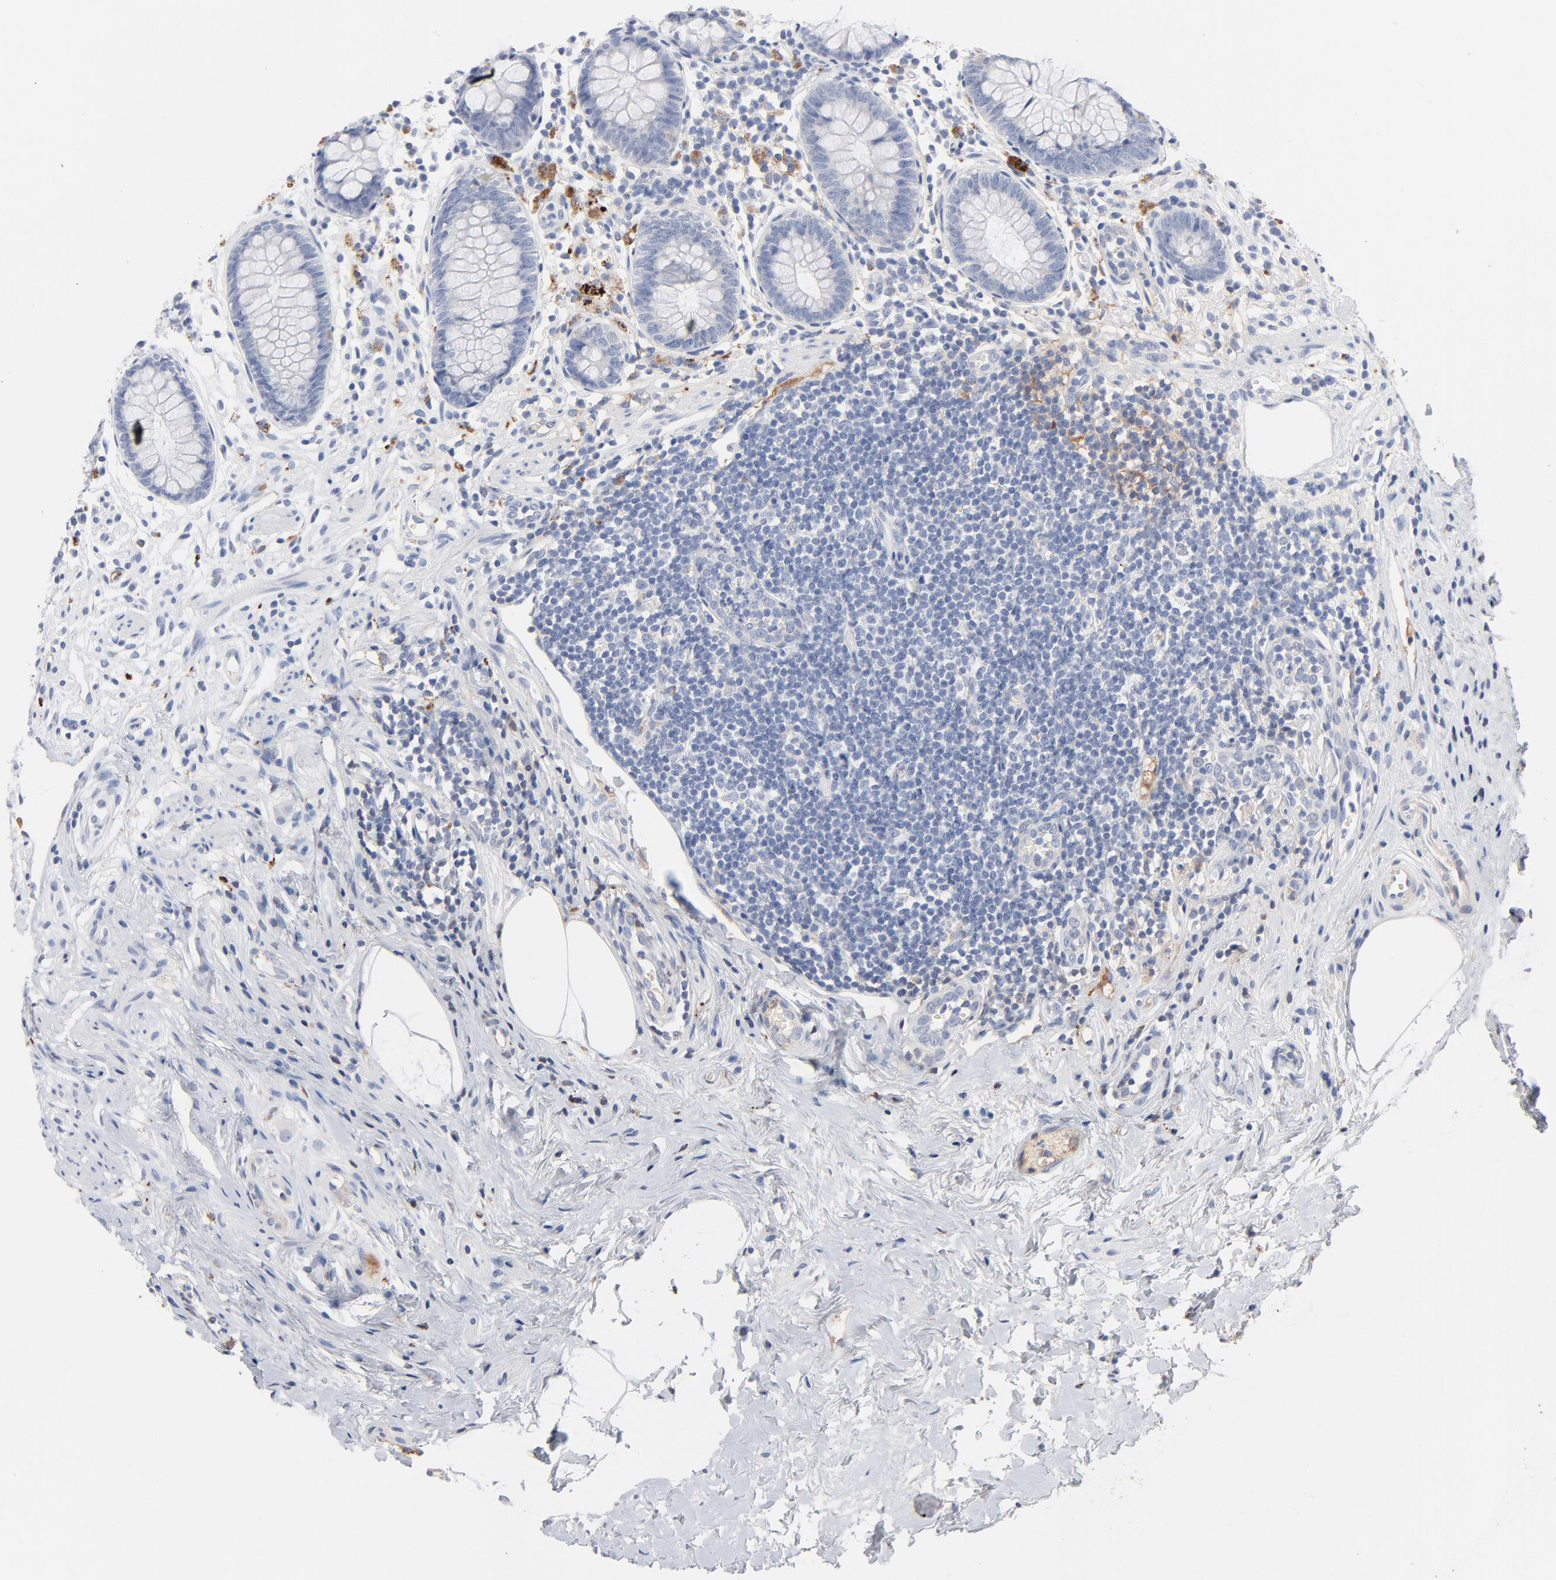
{"staining": {"intensity": "negative", "quantity": "none", "location": "none"}, "tissue": "appendix", "cell_type": "Glandular cells", "image_type": "normal", "snomed": [{"axis": "morphology", "description": "Normal tissue, NOS"}, {"axis": "topography", "description": "Appendix"}], "caption": "High power microscopy micrograph of an immunohistochemistry (IHC) image of normal appendix, revealing no significant positivity in glandular cells.", "gene": "SERPINA4", "patient": {"sex": "male", "age": 38}}